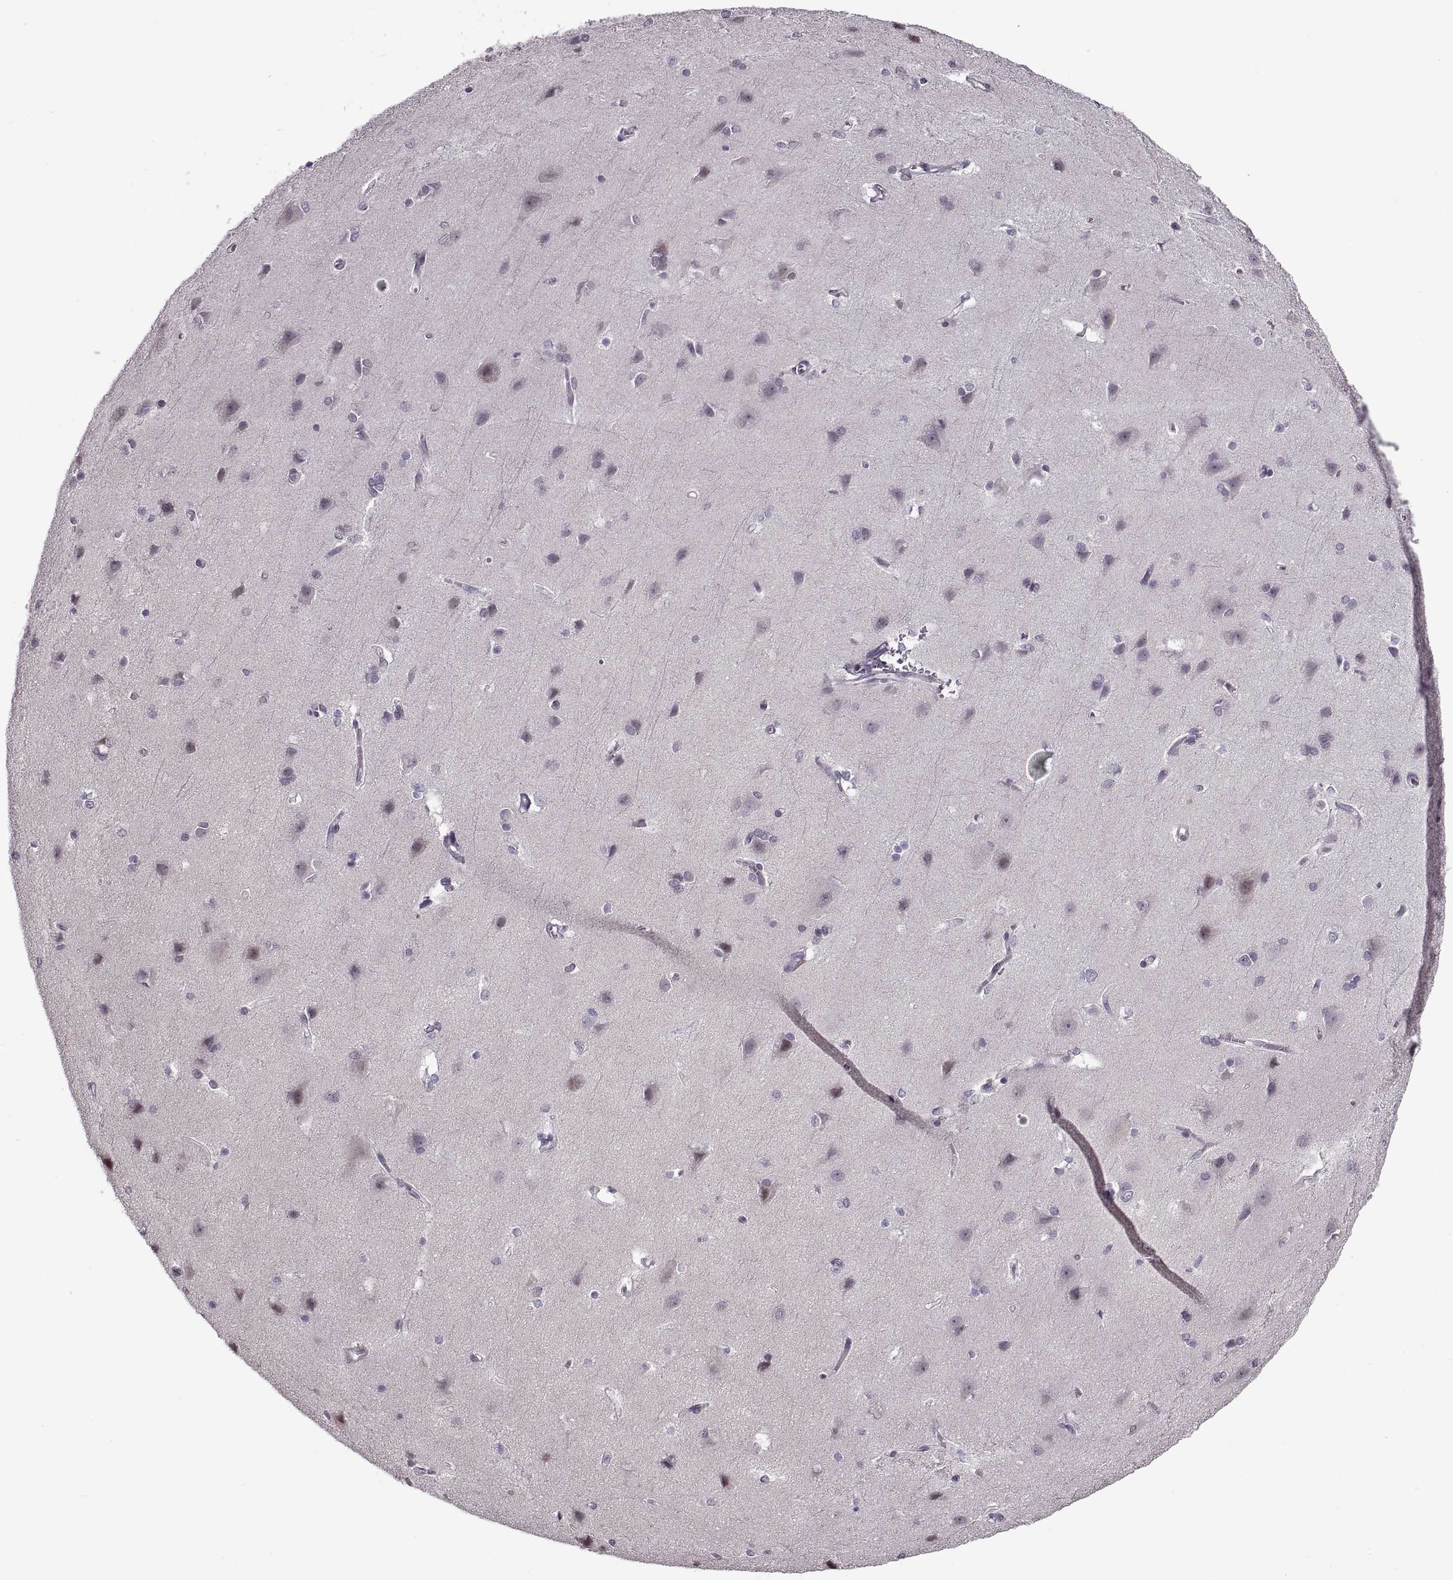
{"staining": {"intensity": "negative", "quantity": "none", "location": "none"}, "tissue": "cerebral cortex", "cell_type": "Endothelial cells", "image_type": "normal", "snomed": [{"axis": "morphology", "description": "Normal tissue, NOS"}, {"axis": "topography", "description": "Cerebral cortex"}], "caption": "This is an immunohistochemistry micrograph of benign human cerebral cortex. There is no expression in endothelial cells.", "gene": "PRSS37", "patient": {"sex": "male", "age": 37}}